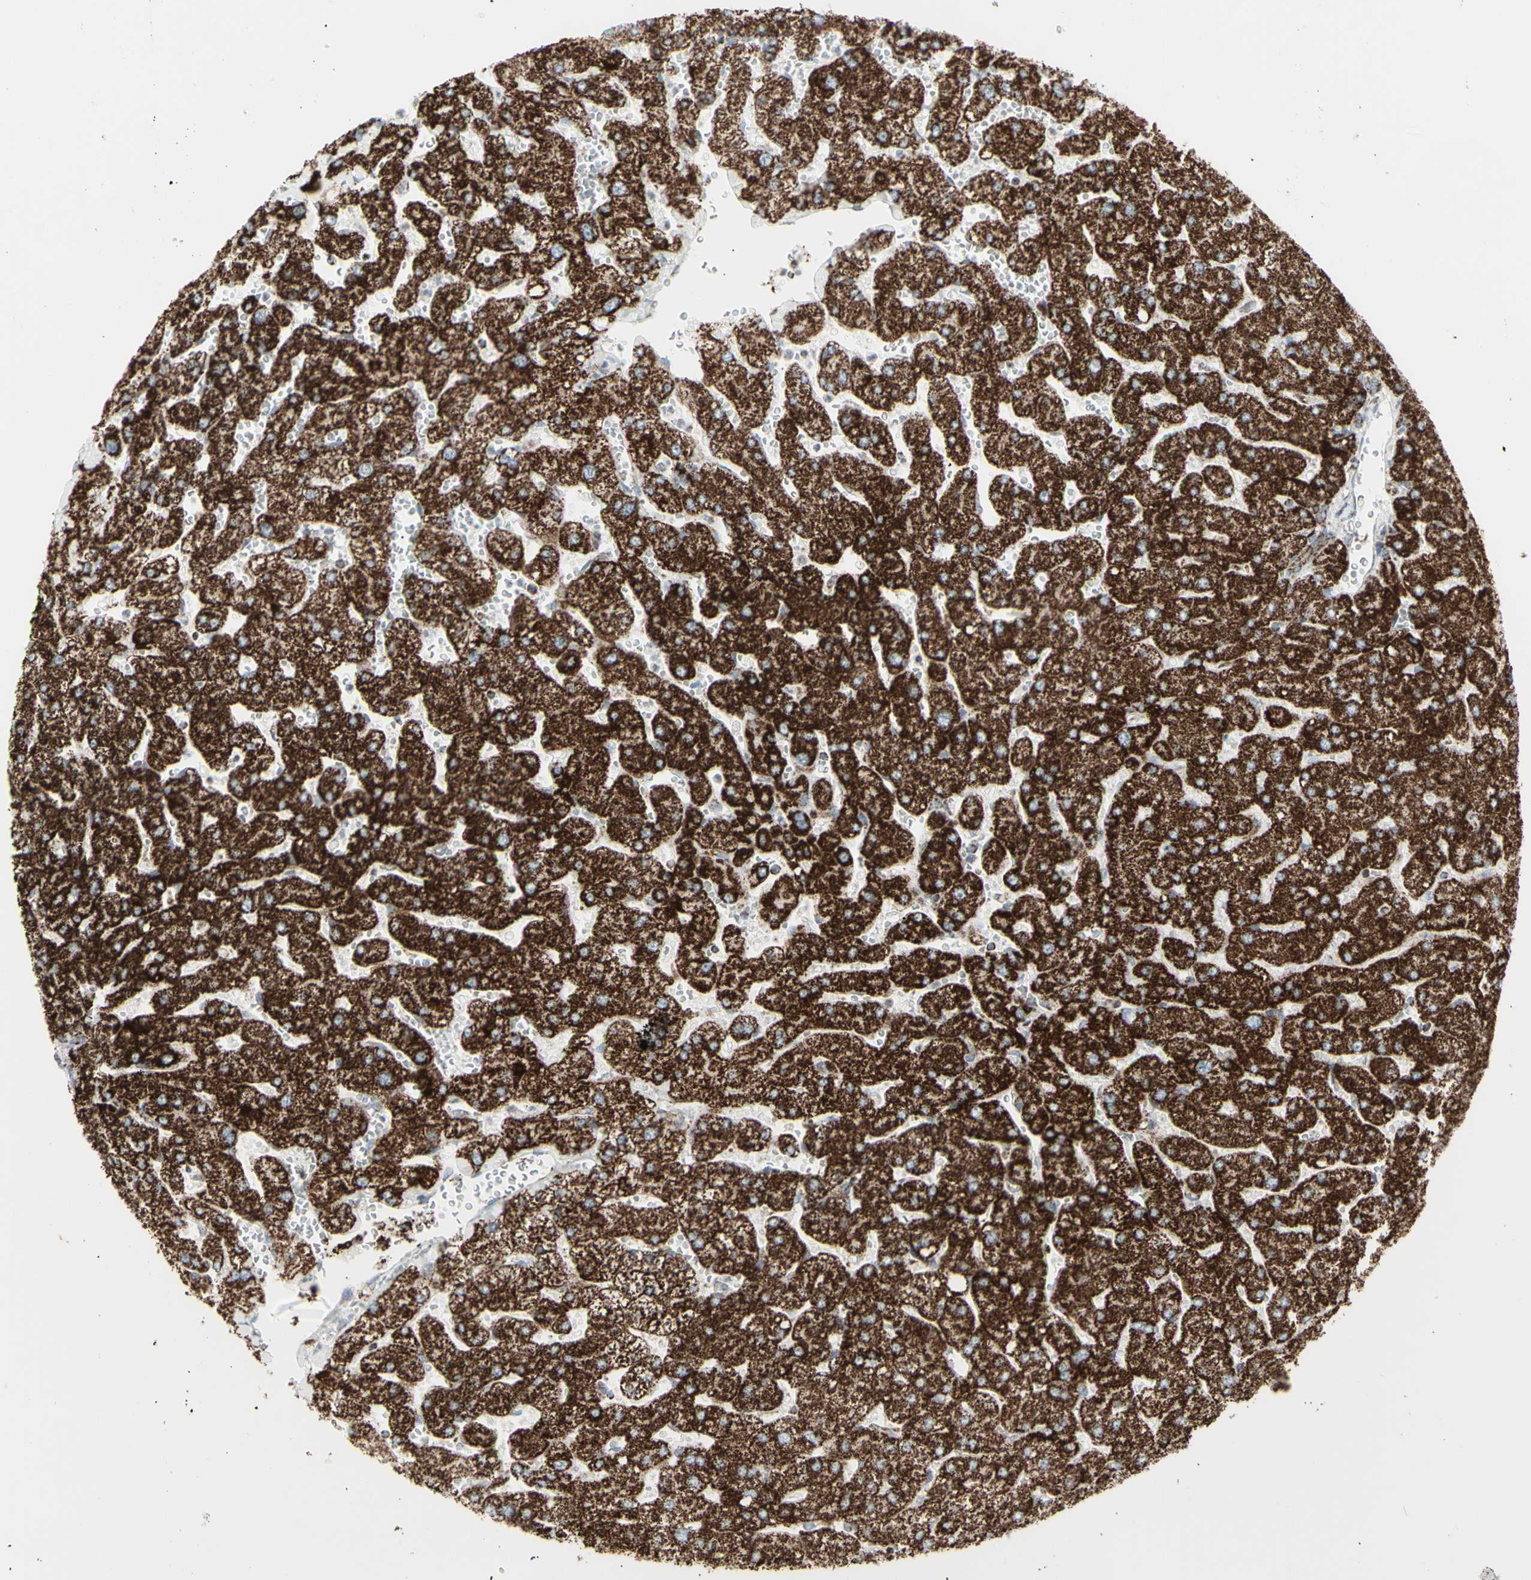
{"staining": {"intensity": "moderate", "quantity": ">75%", "location": "cytoplasmic/membranous"}, "tissue": "liver", "cell_type": "Cholangiocytes", "image_type": "normal", "snomed": [{"axis": "morphology", "description": "Normal tissue, NOS"}, {"axis": "topography", "description": "Liver"}], "caption": "Brown immunohistochemical staining in unremarkable human liver displays moderate cytoplasmic/membranous expression in approximately >75% of cholangiocytes. Using DAB (3,3'-diaminobenzidine) (brown) and hematoxylin (blue) stains, captured at high magnification using brightfield microscopy.", "gene": "PLGRKT", "patient": {"sex": "male", "age": 55}}